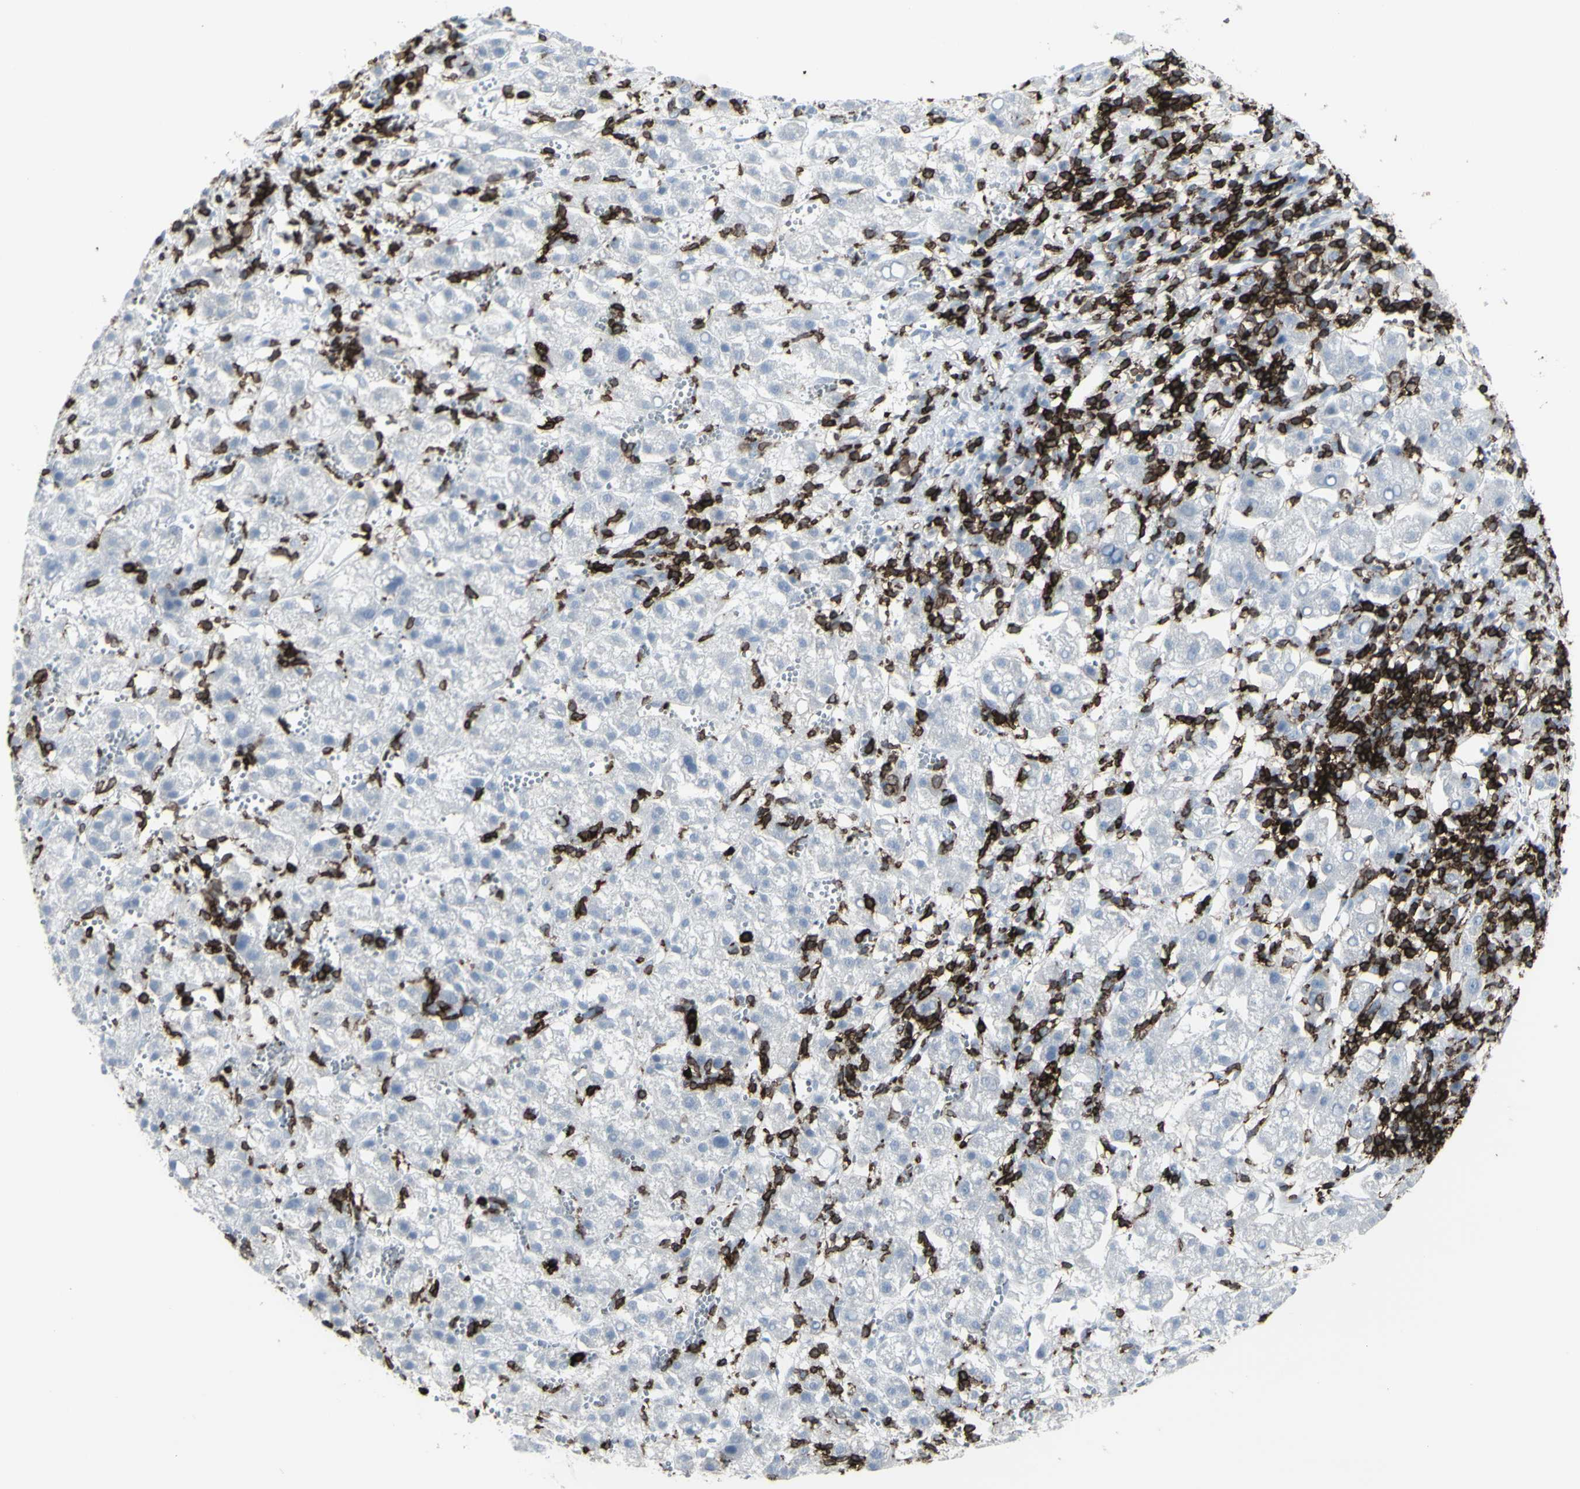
{"staining": {"intensity": "negative", "quantity": "none", "location": "none"}, "tissue": "liver cancer", "cell_type": "Tumor cells", "image_type": "cancer", "snomed": [{"axis": "morphology", "description": "Carcinoma, Hepatocellular, NOS"}, {"axis": "topography", "description": "Liver"}], "caption": "This micrograph is of hepatocellular carcinoma (liver) stained with immunohistochemistry to label a protein in brown with the nuclei are counter-stained blue. There is no expression in tumor cells. (DAB (3,3'-diaminobenzidine) immunohistochemistry, high magnification).", "gene": "CD247", "patient": {"sex": "female", "age": 58}}